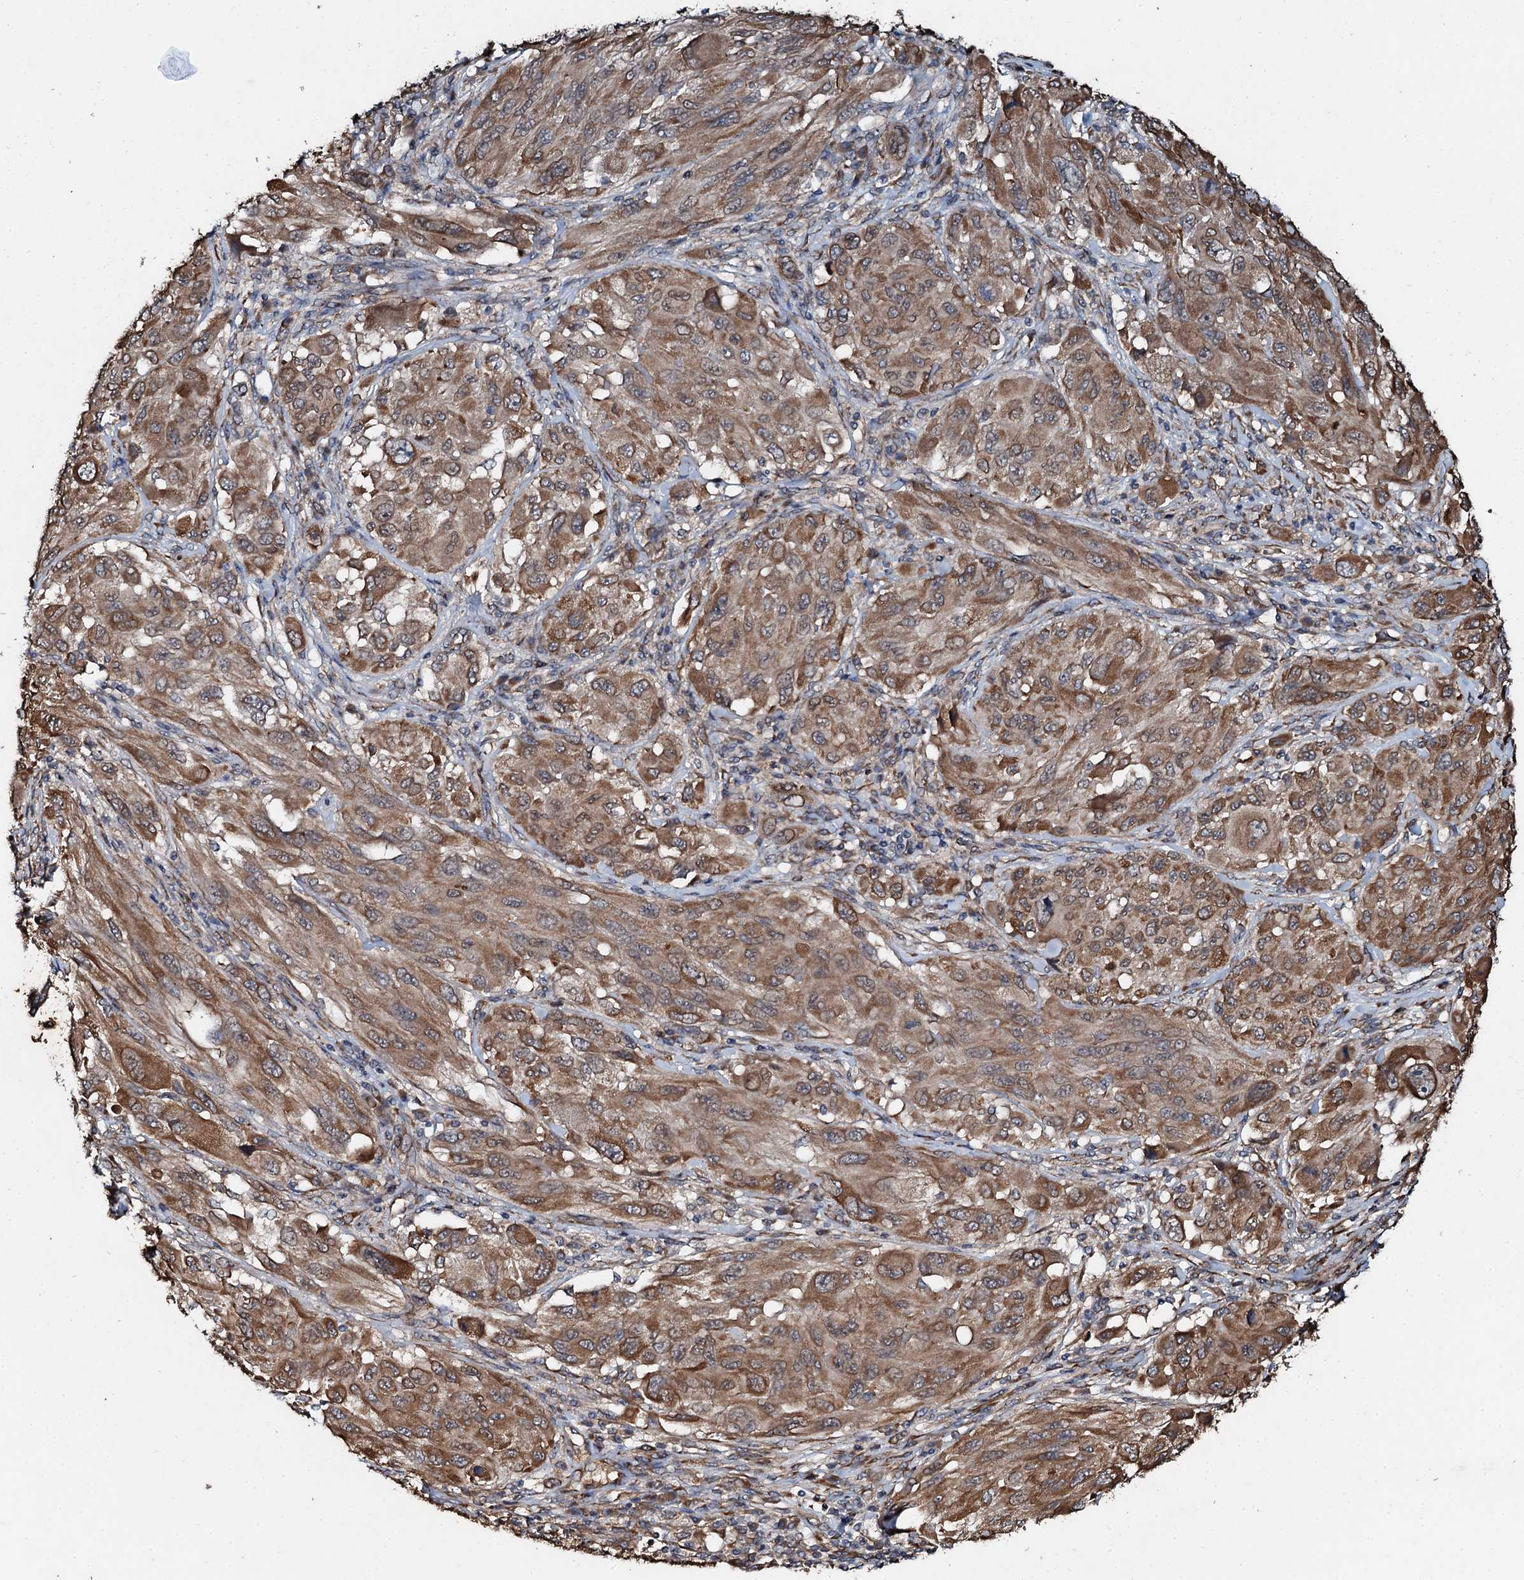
{"staining": {"intensity": "moderate", "quantity": ">75%", "location": "cytoplasmic/membranous"}, "tissue": "melanoma", "cell_type": "Tumor cells", "image_type": "cancer", "snomed": [{"axis": "morphology", "description": "Malignant melanoma, NOS"}, {"axis": "topography", "description": "Skin"}], "caption": "Human melanoma stained with a brown dye displays moderate cytoplasmic/membranous positive staining in approximately >75% of tumor cells.", "gene": "ADAMTS10", "patient": {"sex": "female", "age": 91}}